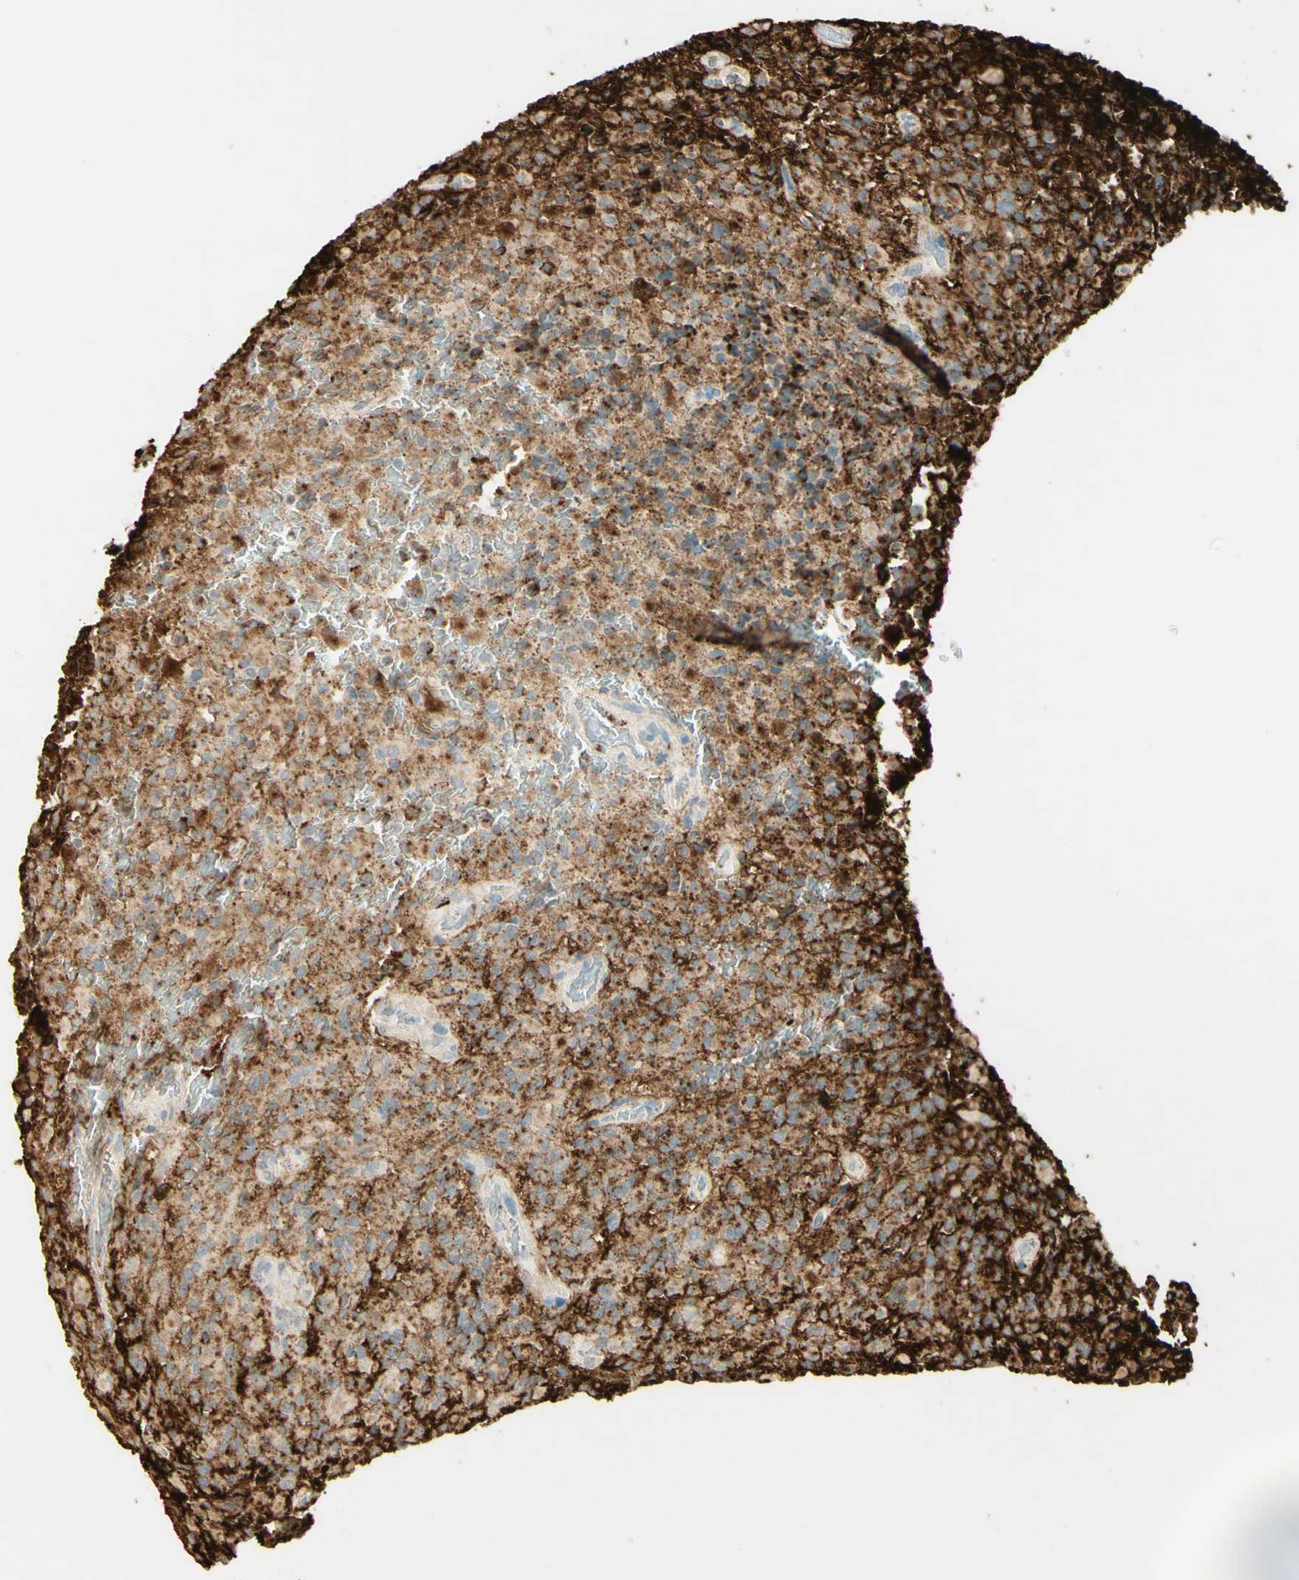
{"staining": {"intensity": "strong", "quantity": ">75%", "location": "cytoplasmic/membranous"}, "tissue": "glioma", "cell_type": "Tumor cells", "image_type": "cancer", "snomed": [{"axis": "morphology", "description": "Glioma, malignant, High grade"}, {"axis": "topography", "description": "Brain"}], "caption": "The histopathology image demonstrates a brown stain indicating the presence of a protein in the cytoplasmic/membranous of tumor cells in malignant high-grade glioma. The staining was performed using DAB to visualize the protein expression in brown, while the nuclei were stained in blue with hematoxylin (Magnification: 20x).", "gene": "TNN", "patient": {"sex": "male", "age": 71}}